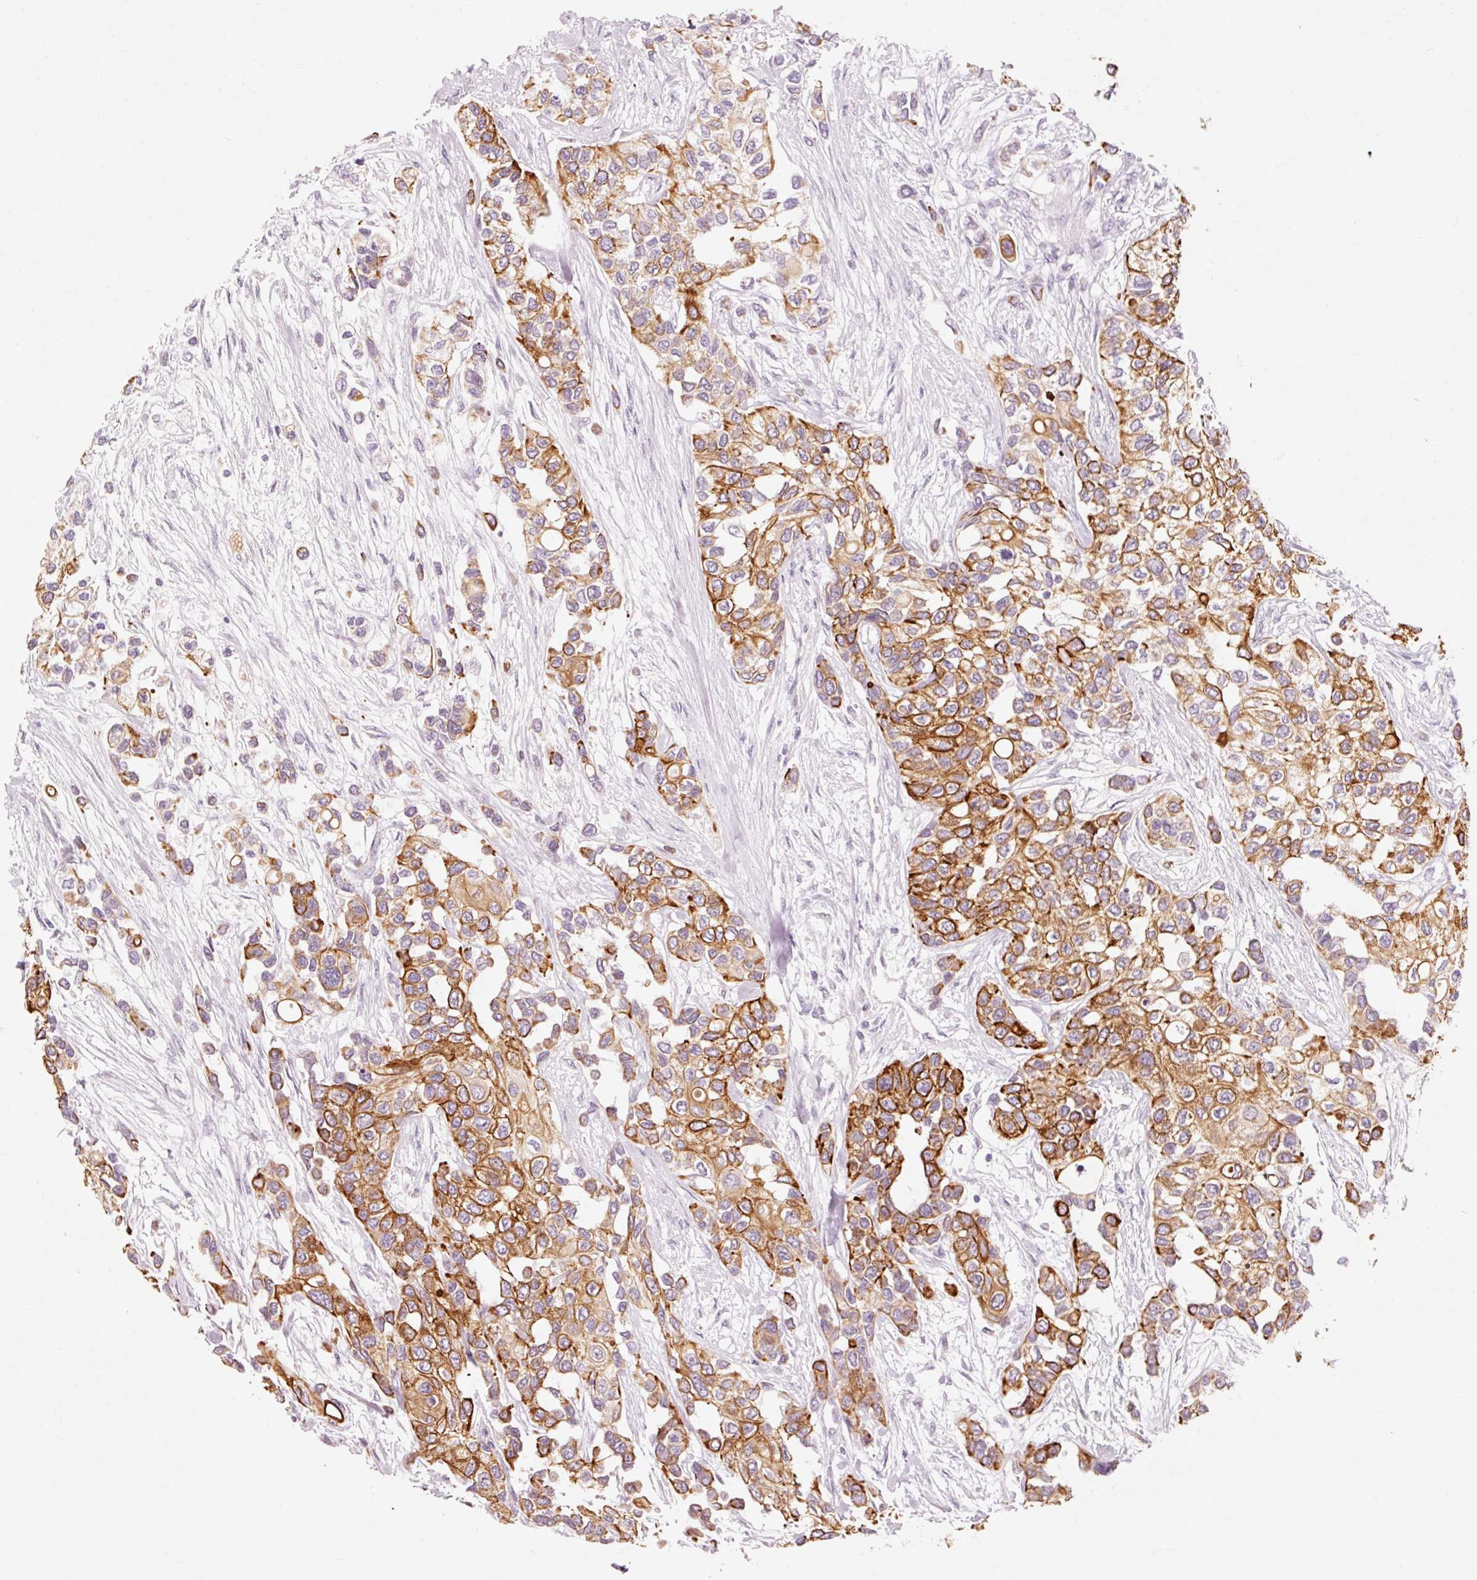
{"staining": {"intensity": "moderate", "quantity": ">75%", "location": "cytoplasmic/membranous"}, "tissue": "urothelial cancer", "cell_type": "Tumor cells", "image_type": "cancer", "snomed": [{"axis": "morphology", "description": "Normal tissue, NOS"}, {"axis": "morphology", "description": "Urothelial carcinoma, High grade"}, {"axis": "topography", "description": "Vascular tissue"}, {"axis": "topography", "description": "Urinary bladder"}], "caption": "Tumor cells exhibit moderate cytoplasmic/membranous staining in about >75% of cells in urothelial cancer.", "gene": "TRIM73", "patient": {"sex": "female", "age": 56}}